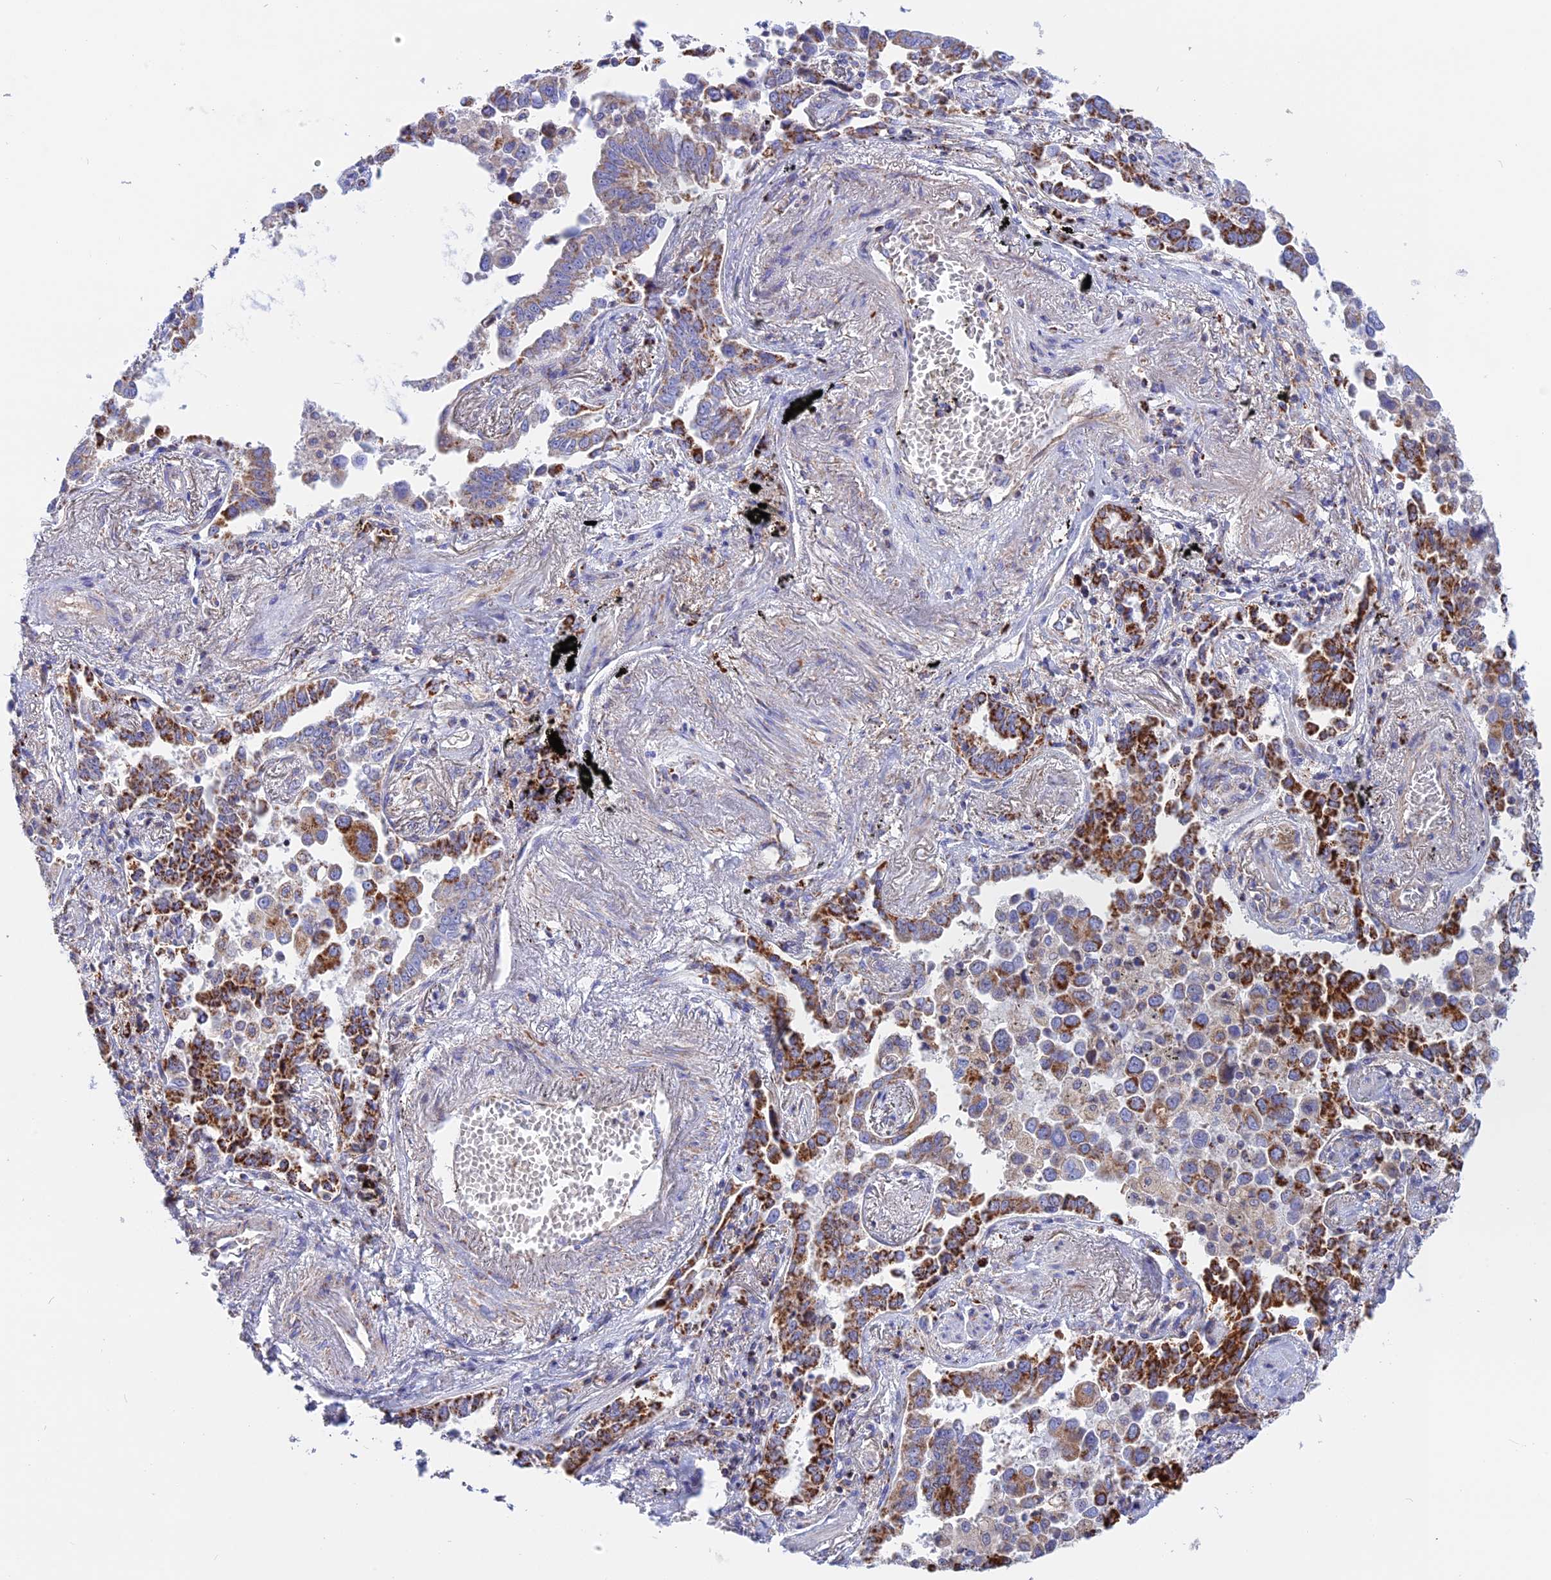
{"staining": {"intensity": "strong", "quantity": "25%-75%", "location": "cytoplasmic/membranous"}, "tissue": "lung cancer", "cell_type": "Tumor cells", "image_type": "cancer", "snomed": [{"axis": "morphology", "description": "Adenocarcinoma, NOS"}, {"axis": "topography", "description": "Lung"}], "caption": "High-magnification brightfield microscopy of adenocarcinoma (lung) stained with DAB (brown) and counterstained with hematoxylin (blue). tumor cells exhibit strong cytoplasmic/membranous expression is present in about25%-75% of cells.", "gene": "GCDH", "patient": {"sex": "male", "age": 67}}